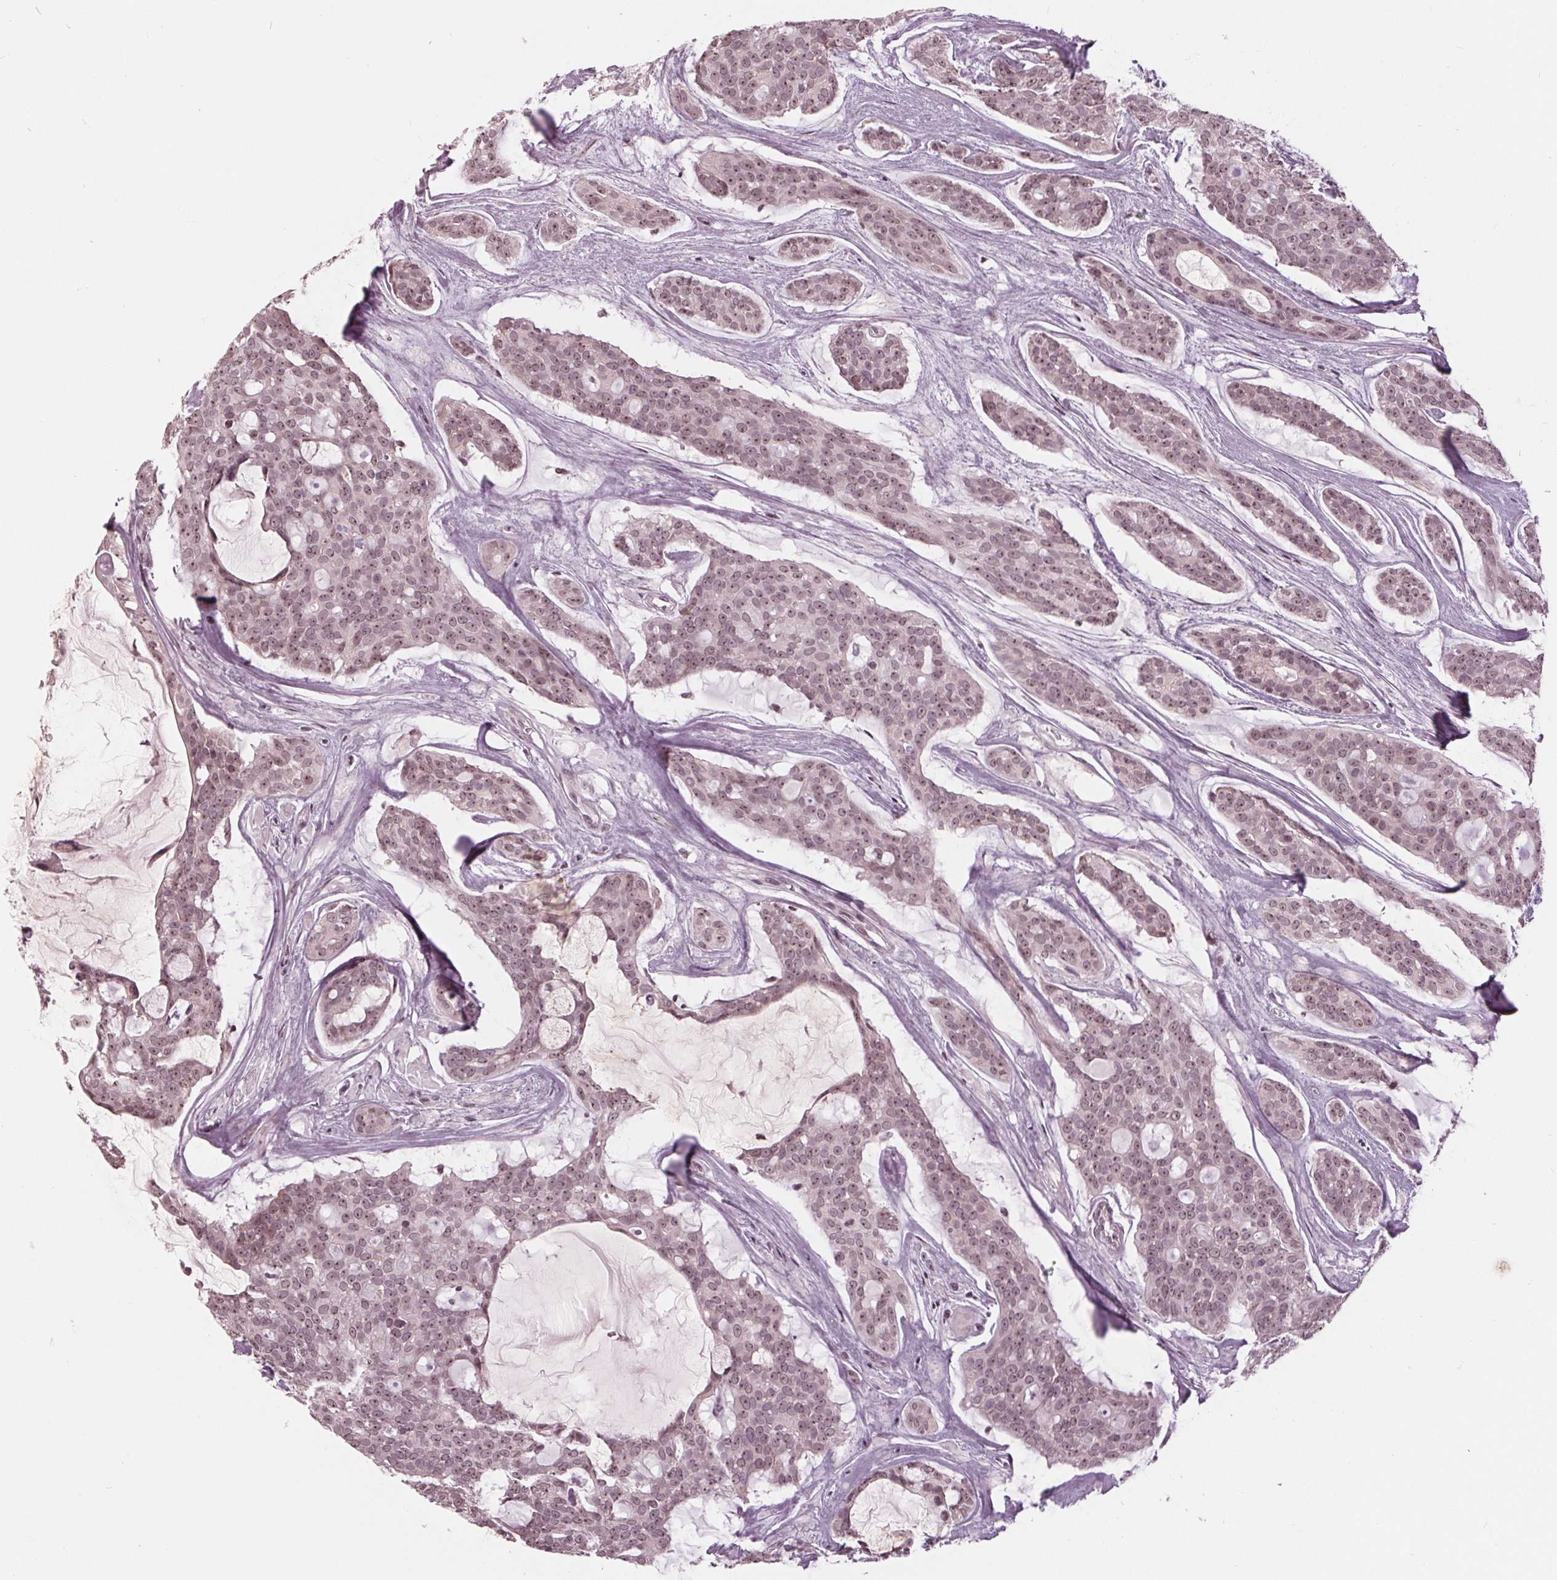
{"staining": {"intensity": "weak", "quantity": ">75%", "location": "nuclear"}, "tissue": "head and neck cancer", "cell_type": "Tumor cells", "image_type": "cancer", "snomed": [{"axis": "morphology", "description": "Adenocarcinoma, NOS"}, {"axis": "topography", "description": "Head-Neck"}], "caption": "Brown immunohistochemical staining in human adenocarcinoma (head and neck) shows weak nuclear expression in approximately >75% of tumor cells.", "gene": "SLX4", "patient": {"sex": "male", "age": 66}}